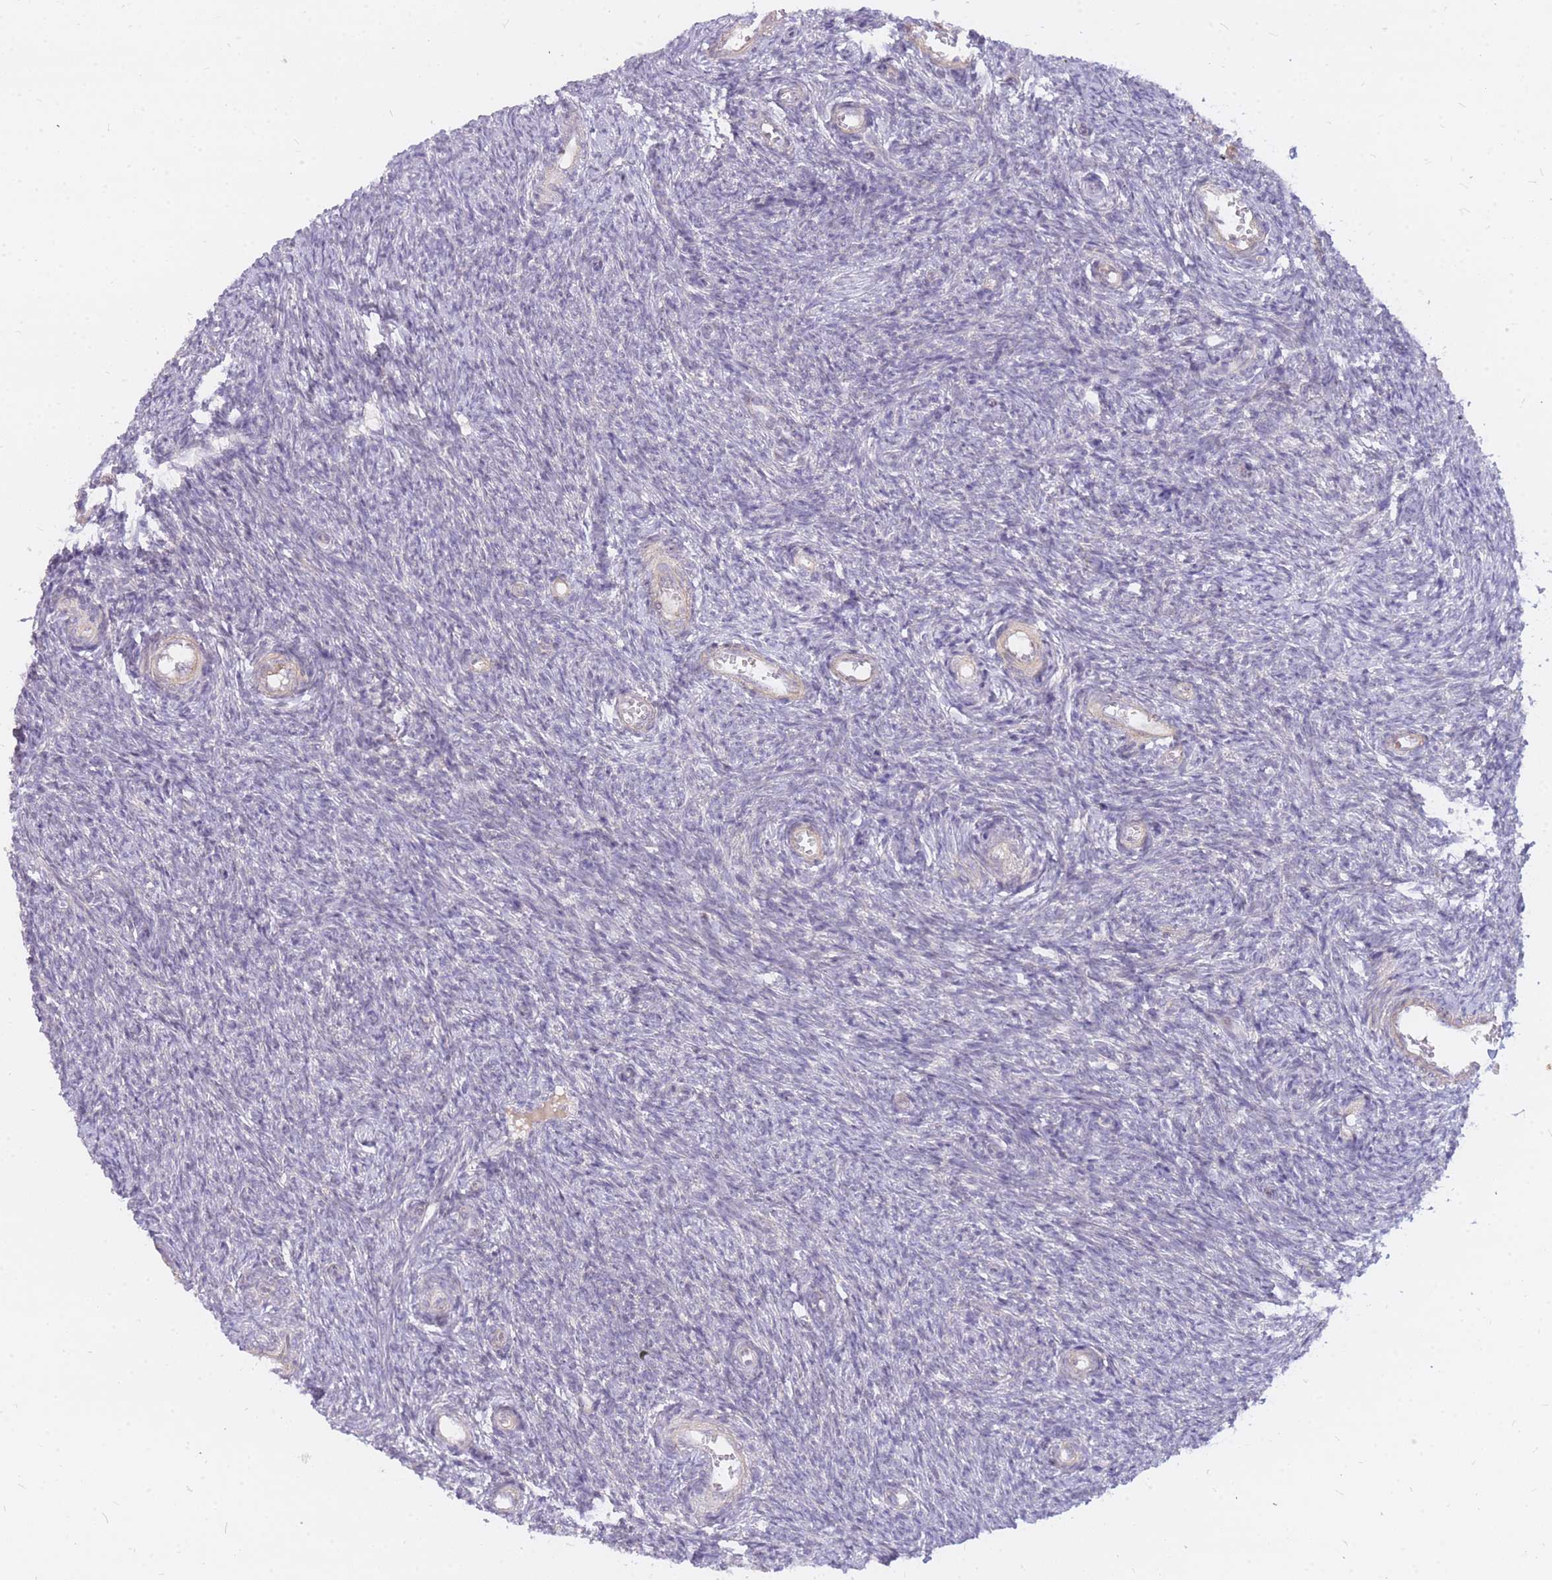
{"staining": {"intensity": "negative", "quantity": "none", "location": "none"}, "tissue": "ovary", "cell_type": "Ovarian stroma cells", "image_type": "normal", "snomed": [{"axis": "morphology", "description": "Normal tissue, NOS"}, {"axis": "topography", "description": "Ovary"}], "caption": "This is an immunohistochemistry photomicrograph of unremarkable ovary. There is no expression in ovarian stroma cells.", "gene": "TLE2", "patient": {"sex": "female", "age": 44}}